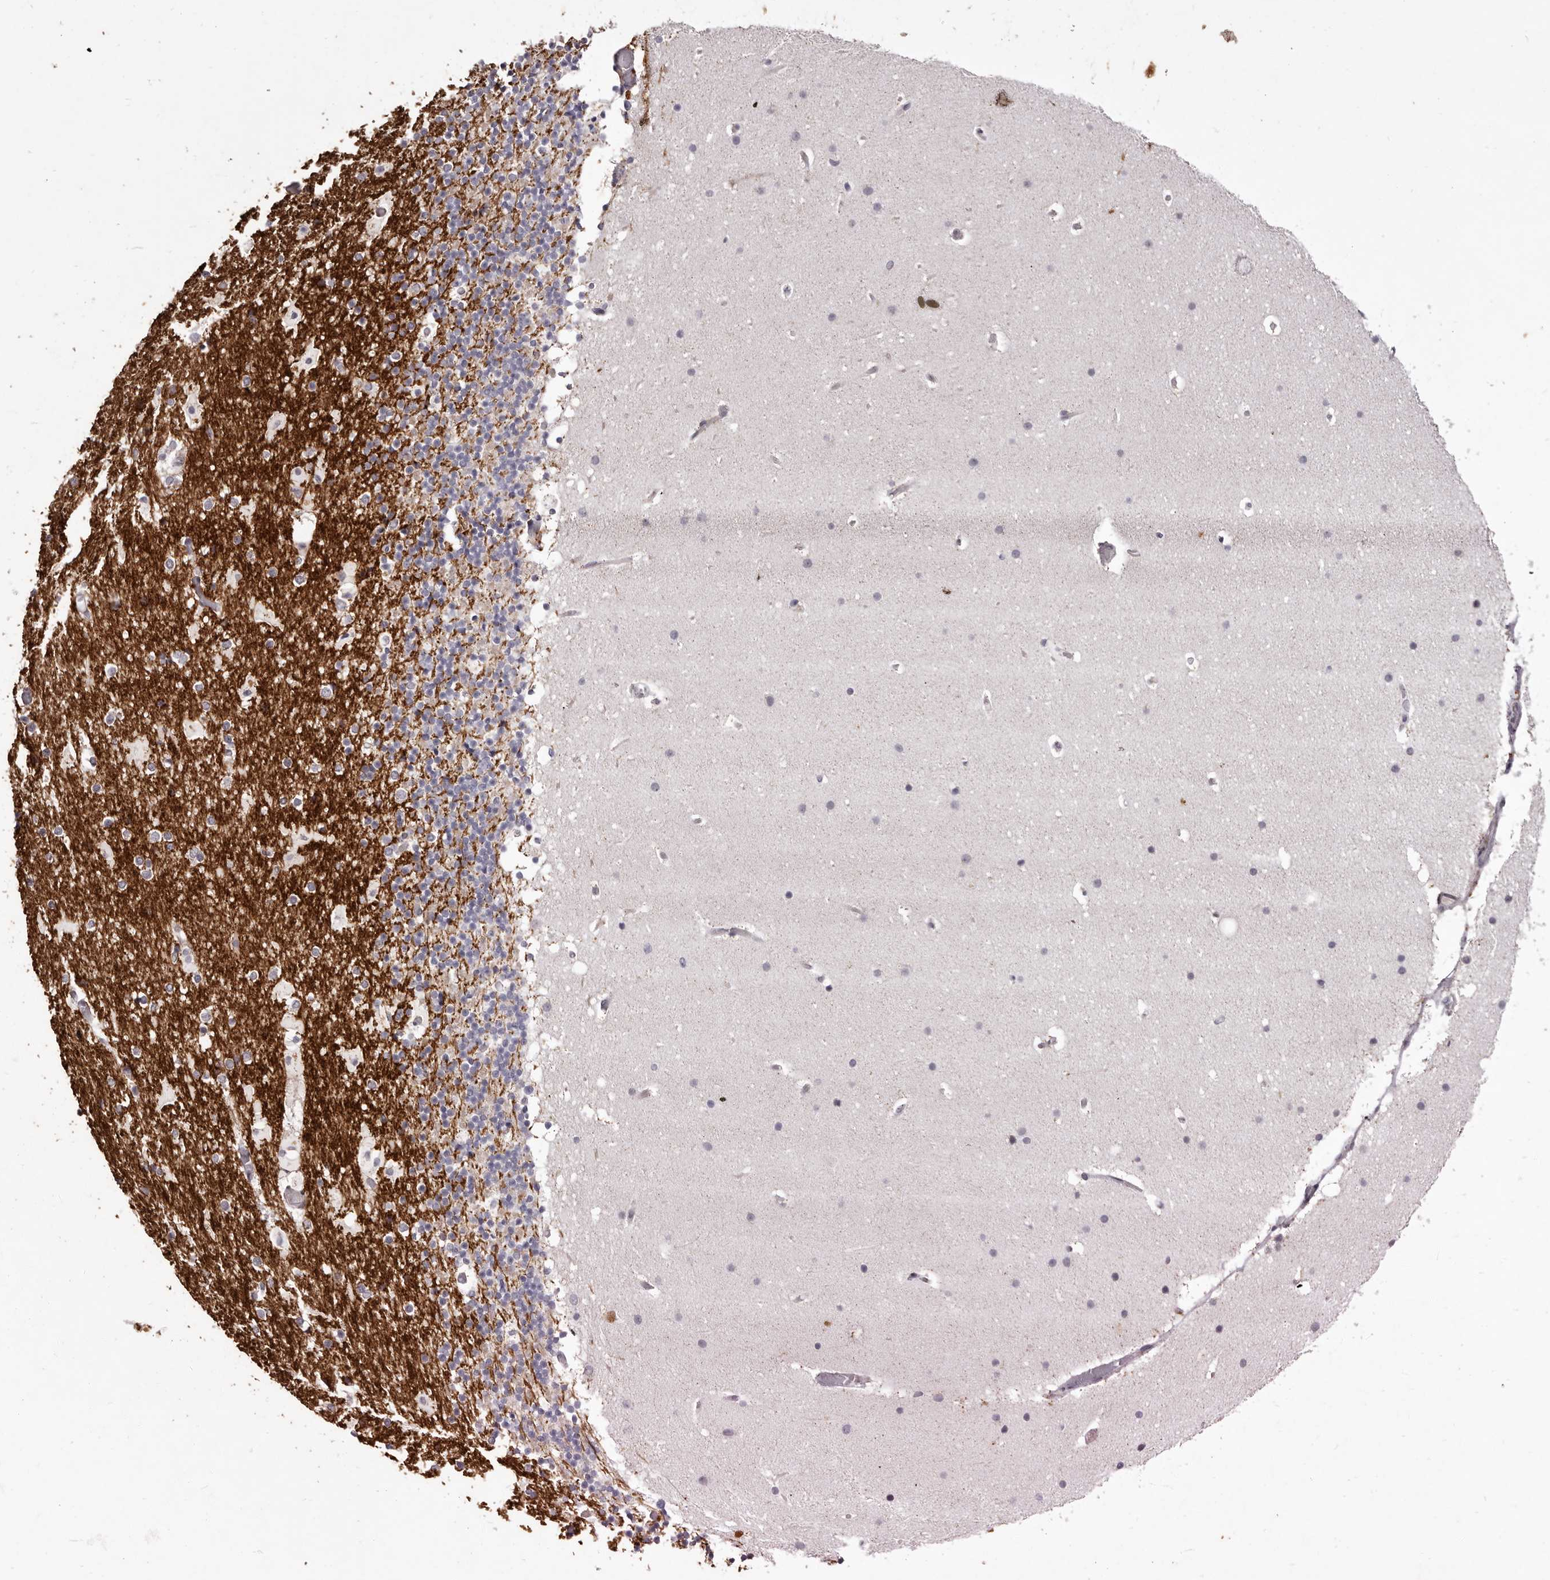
{"staining": {"intensity": "negative", "quantity": "none", "location": "none"}, "tissue": "cerebellum", "cell_type": "Cells in granular layer", "image_type": "normal", "snomed": [{"axis": "morphology", "description": "Normal tissue, NOS"}, {"axis": "topography", "description": "Cerebellum"}], "caption": "The photomicrograph displays no staining of cells in granular layer in normal cerebellum. (DAB immunohistochemistry (IHC) with hematoxylin counter stain).", "gene": "GARNL3", "patient": {"sex": "male", "age": 57}}